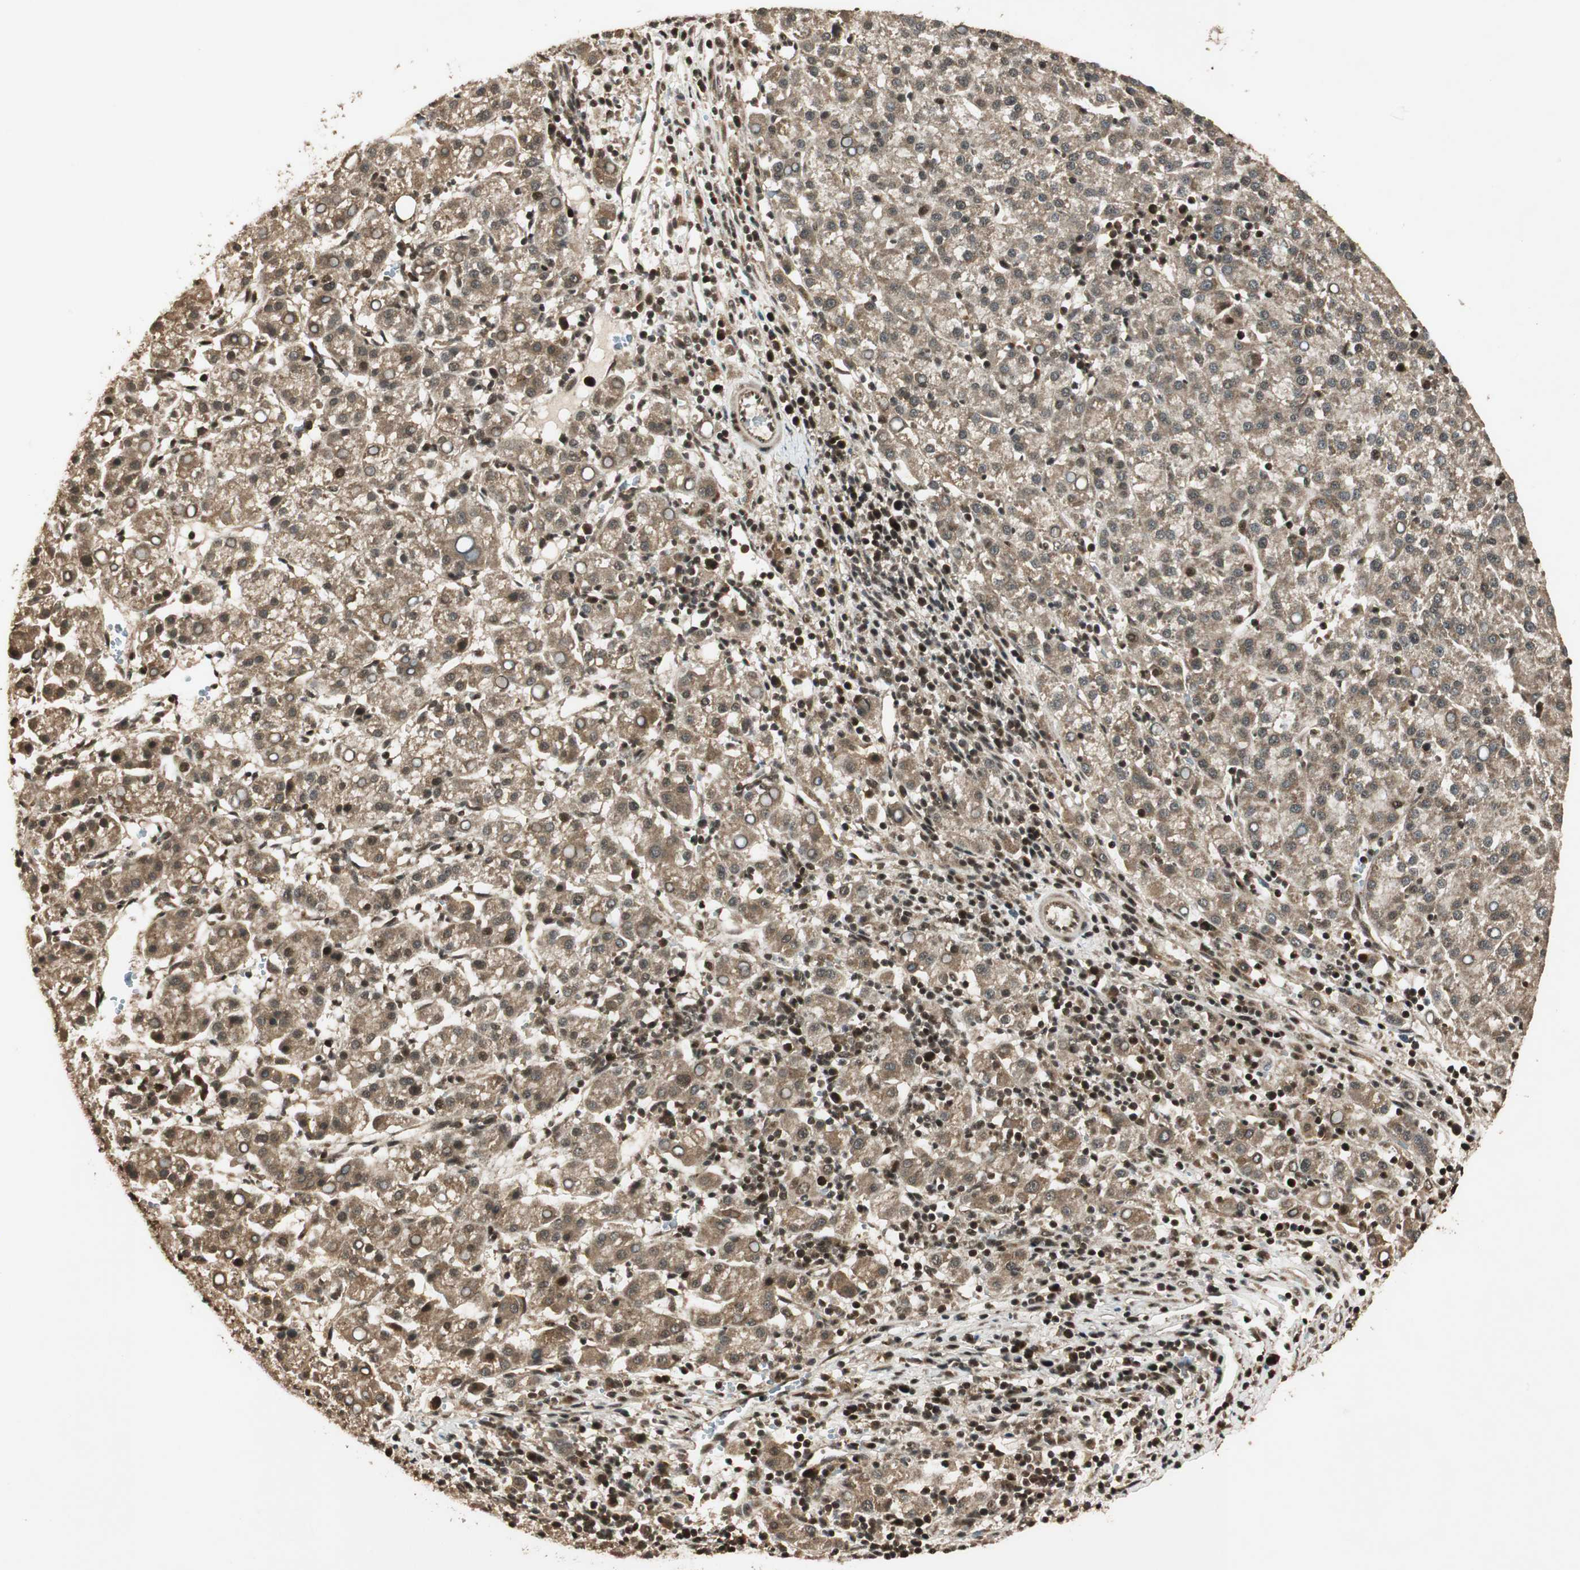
{"staining": {"intensity": "moderate", "quantity": ">75%", "location": "cytoplasmic/membranous,nuclear"}, "tissue": "liver cancer", "cell_type": "Tumor cells", "image_type": "cancer", "snomed": [{"axis": "morphology", "description": "Carcinoma, Hepatocellular, NOS"}, {"axis": "topography", "description": "Liver"}], "caption": "Protein staining of liver cancer (hepatocellular carcinoma) tissue reveals moderate cytoplasmic/membranous and nuclear staining in about >75% of tumor cells. (IHC, brightfield microscopy, high magnification).", "gene": "RPA3", "patient": {"sex": "female", "age": 58}}